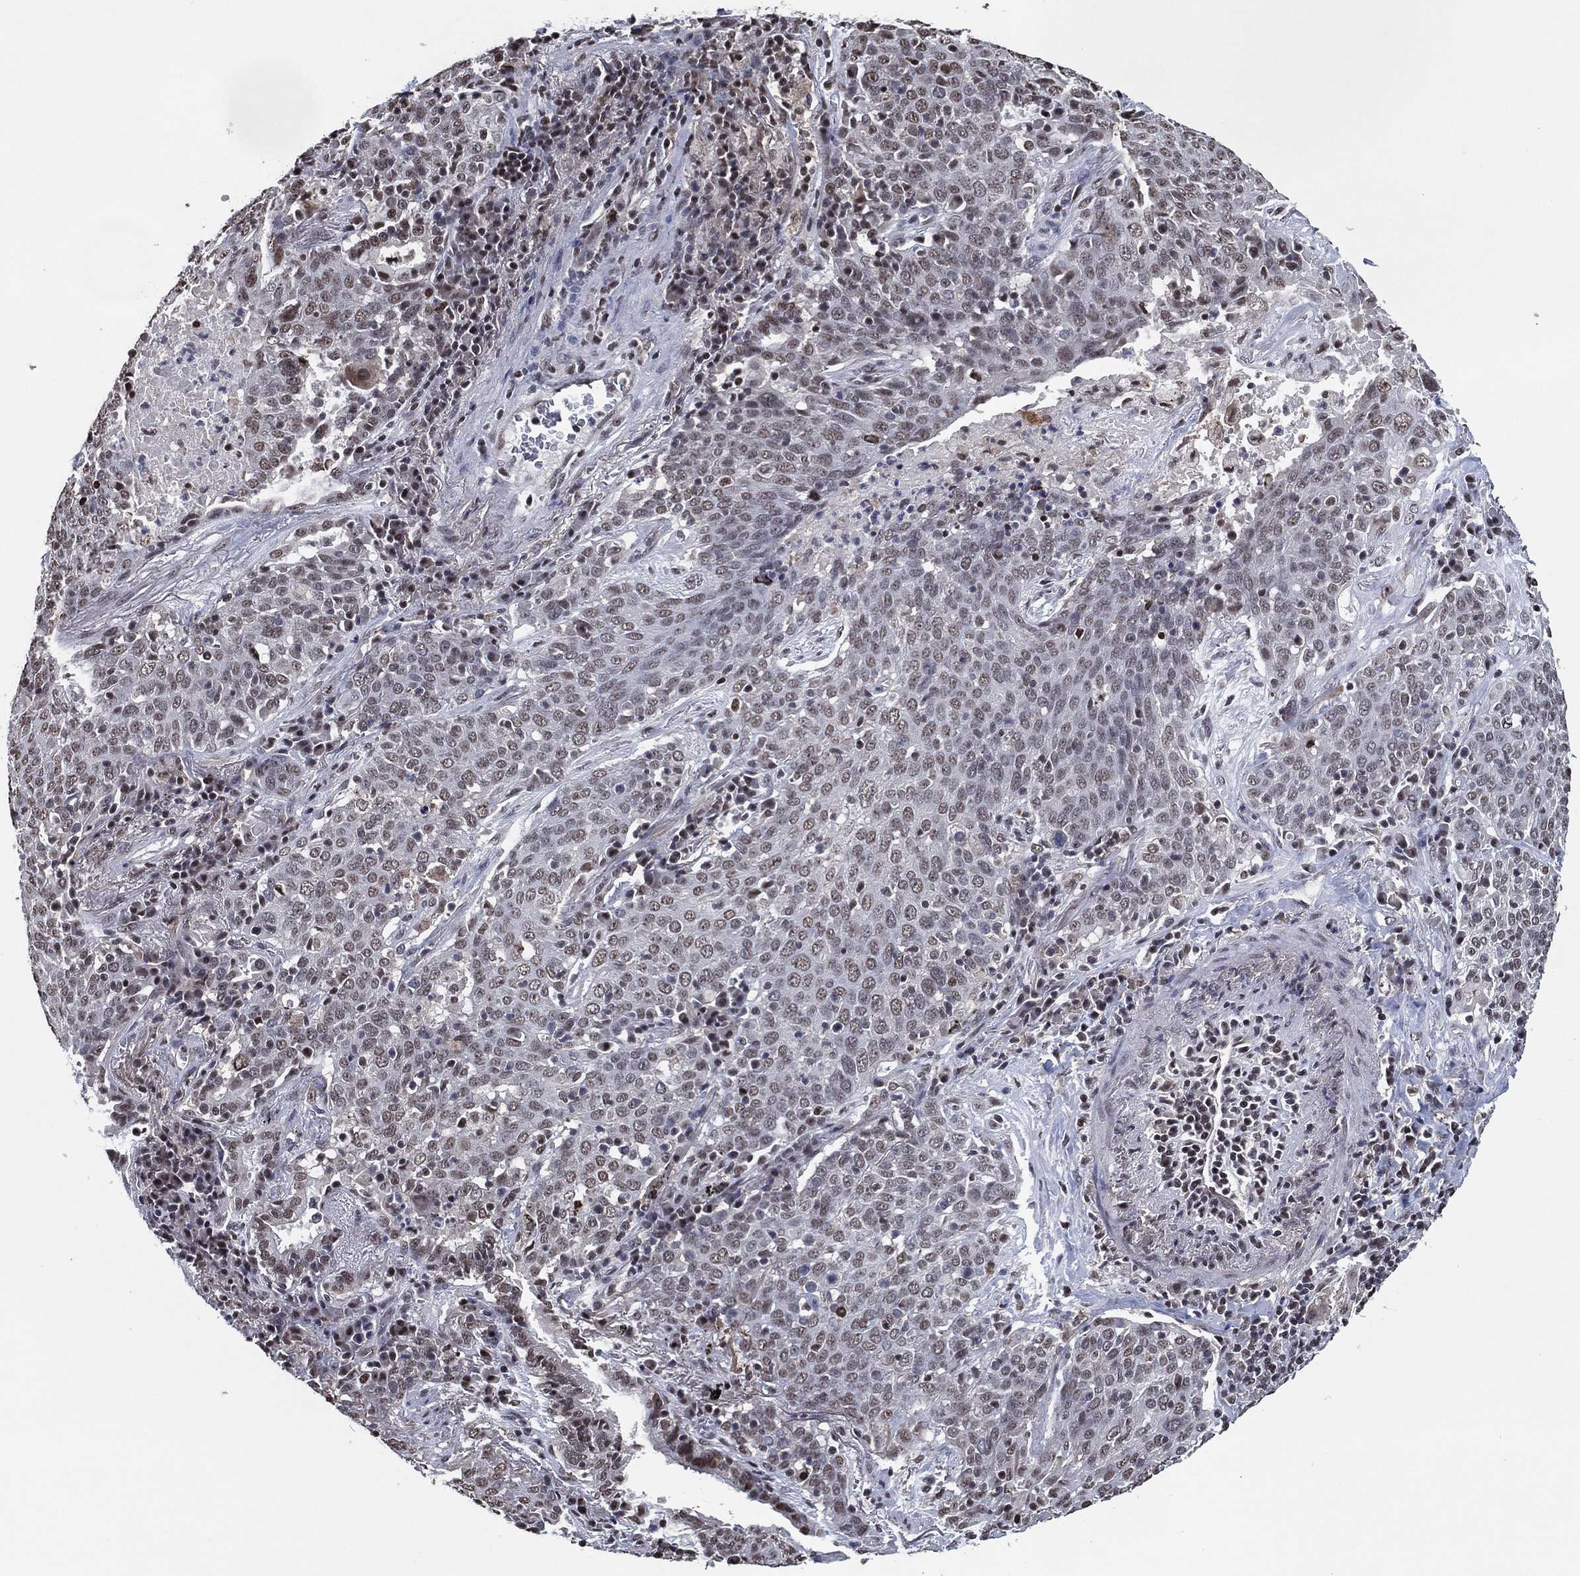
{"staining": {"intensity": "negative", "quantity": "none", "location": "none"}, "tissue": "lung cancer", "cell_type": "Tumor cells", "image_type": "cancer", "snomed": [{"axis": "morphology", "description": "Squamous cell carcinoma, NOS"}, {"axis": "topography", "description": "Lung"}], "caption": "Tumor cells show no significant staining in lung cancer.", "gene": "ZBTB42", "patient": {"sex": "male", "age": 82}}